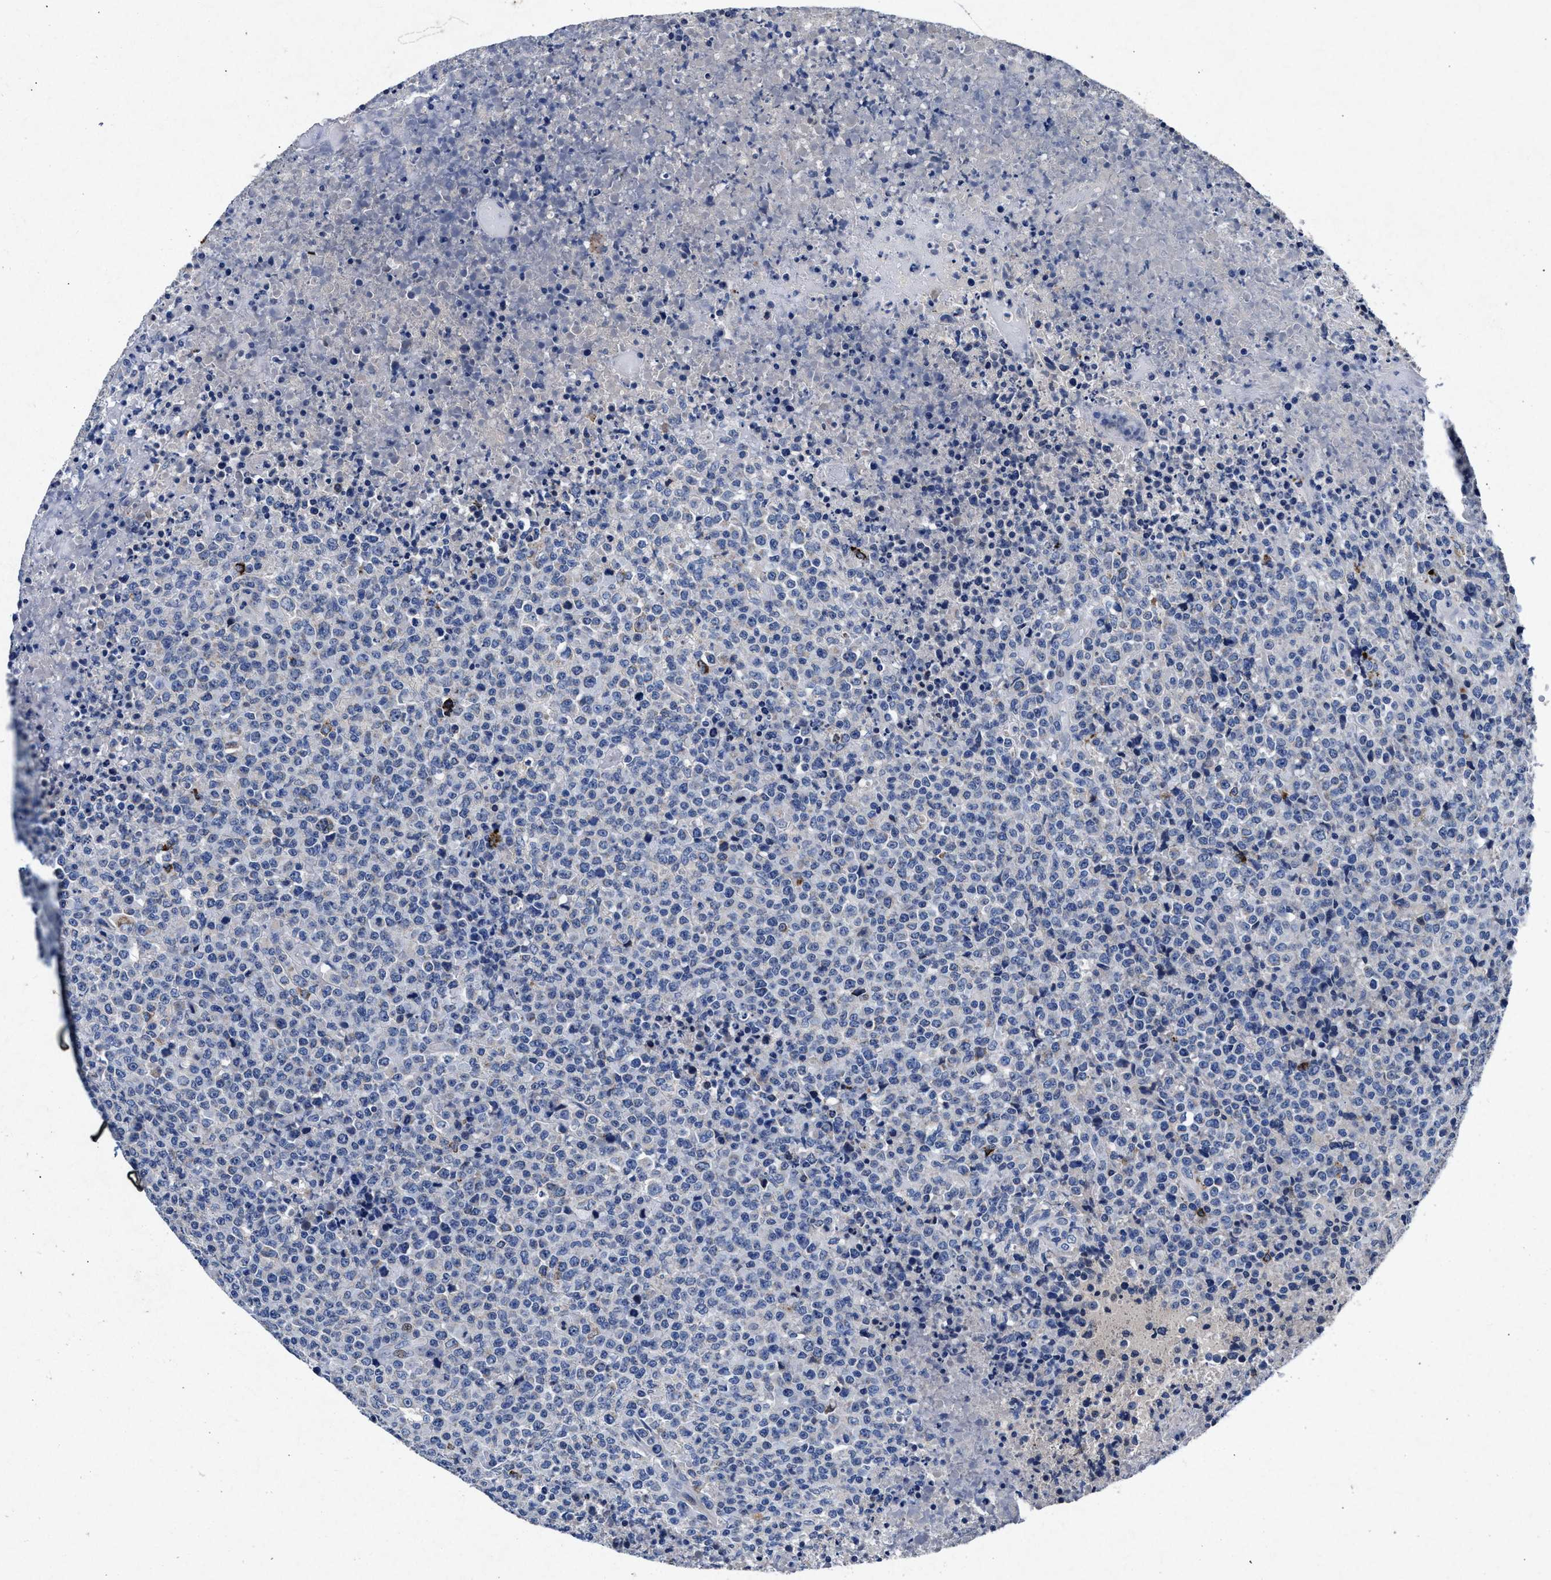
{"staining": {"intensity": "negative", "quantity": "none", "location": "none"}, "tissue": "lymphoma", "cell_type": "Tumor cells", "image_type": "cancer", "snomed": [{"axis": "morphology", "description": "Malignant lymphoma, non-Hodgkin's type, High grade"}, {"axis": "topography", "description": "Lymph node"}], "caption": "Lymphoma stained for a protein using IHC exhibits no staining tumor cells.", "gene": "MAP6", "patient": {"sex": "male", "age": 13}}